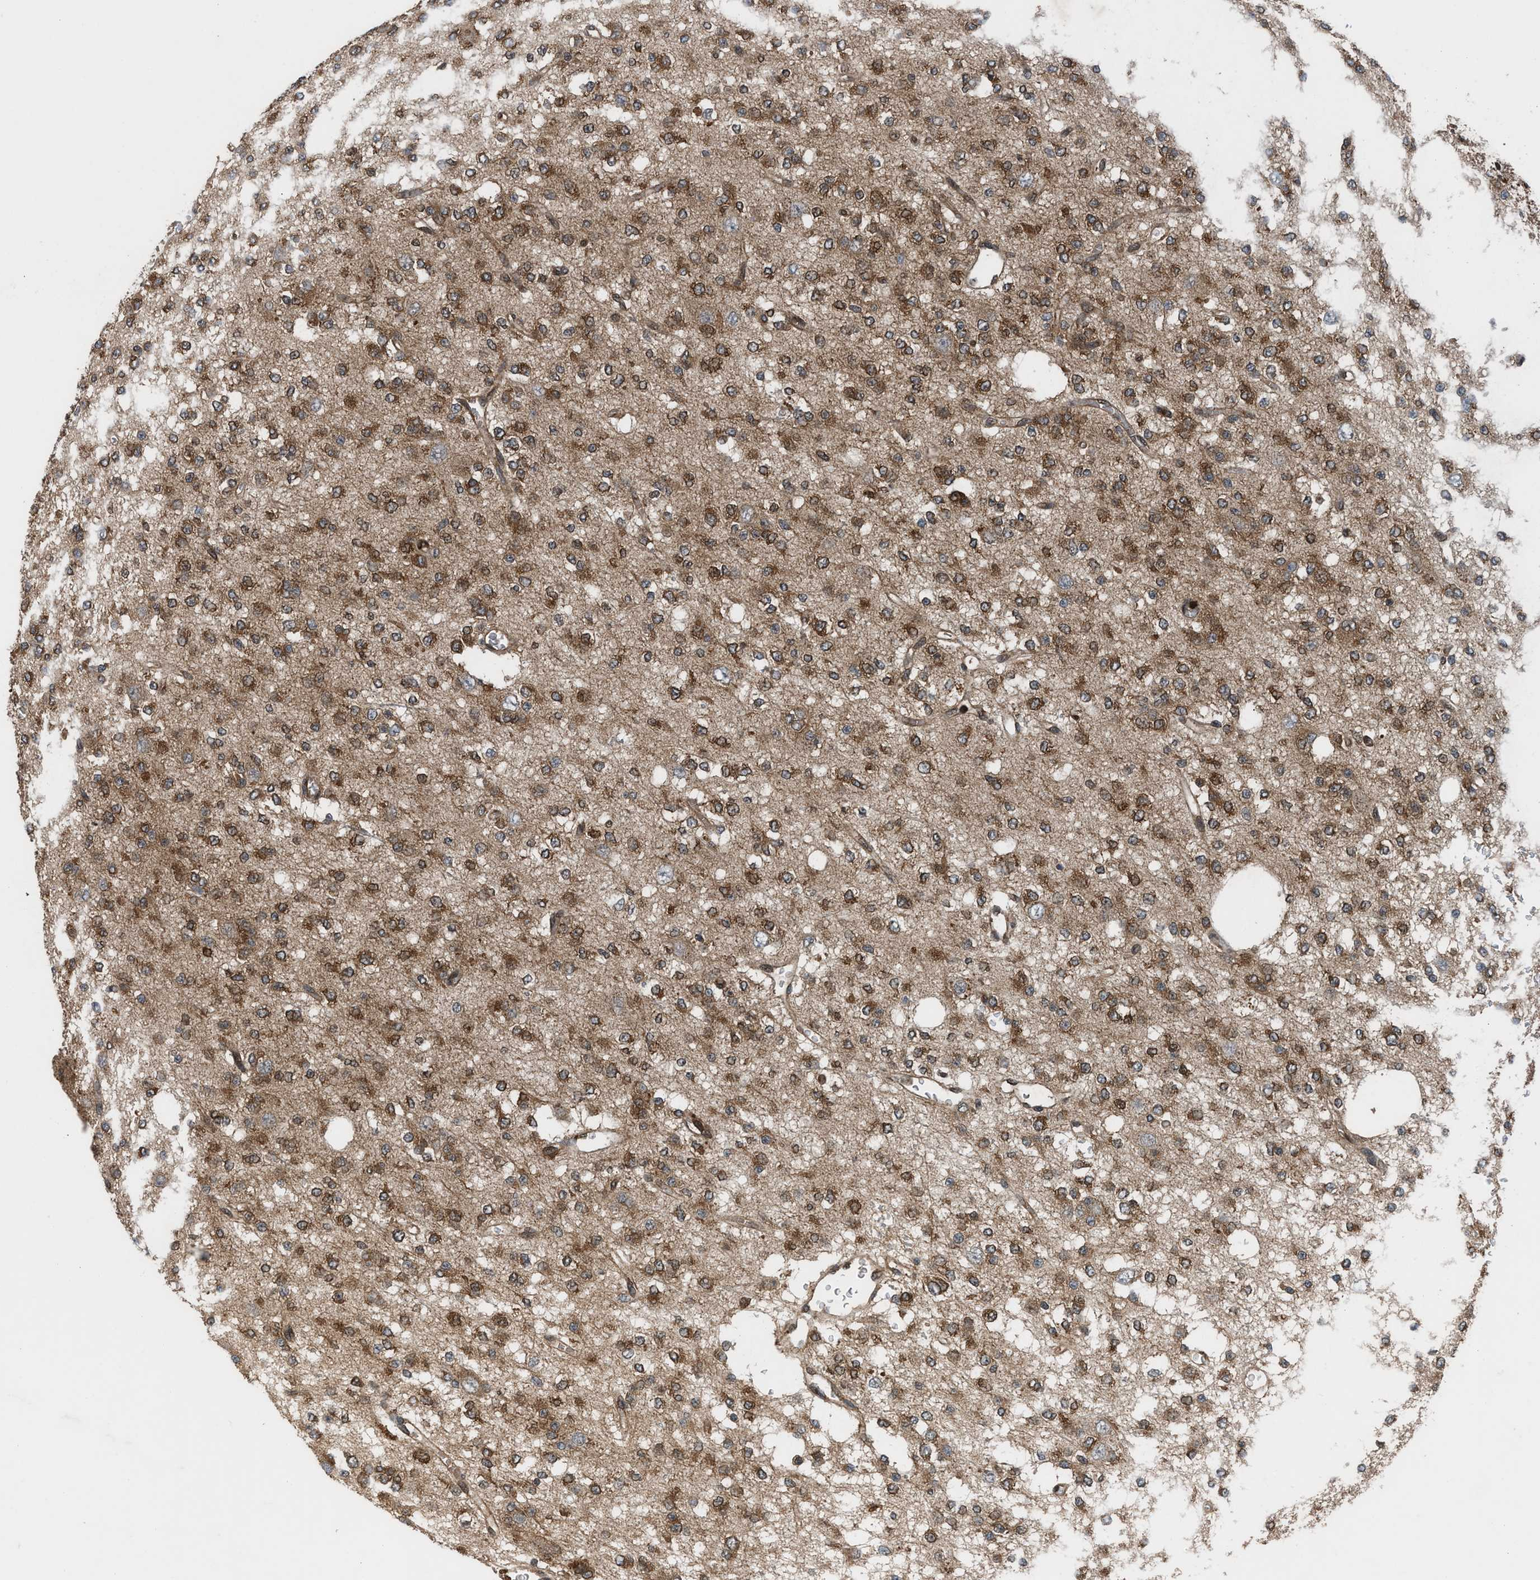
{"staining": {"intensity": "moderate", "quantity": ">75%", "location": "cytoplasmic/membranous"}, "tissue": "glioma", "cell_type": "Tumor cells", "image_type": "cancer", "snomed": [{"axis": "morphology", "description": "Glioma, malignant, Low grade"}, {"axis": "topography", "description": "Brain"}], "caption": "A brown stain labels moderate cytoplasmic/membranous staining of a protein in human malignant glioma (low-grade) tumor cells.", "gene": "OXSR1", "patient": {"sex": "male", "age": 38}}